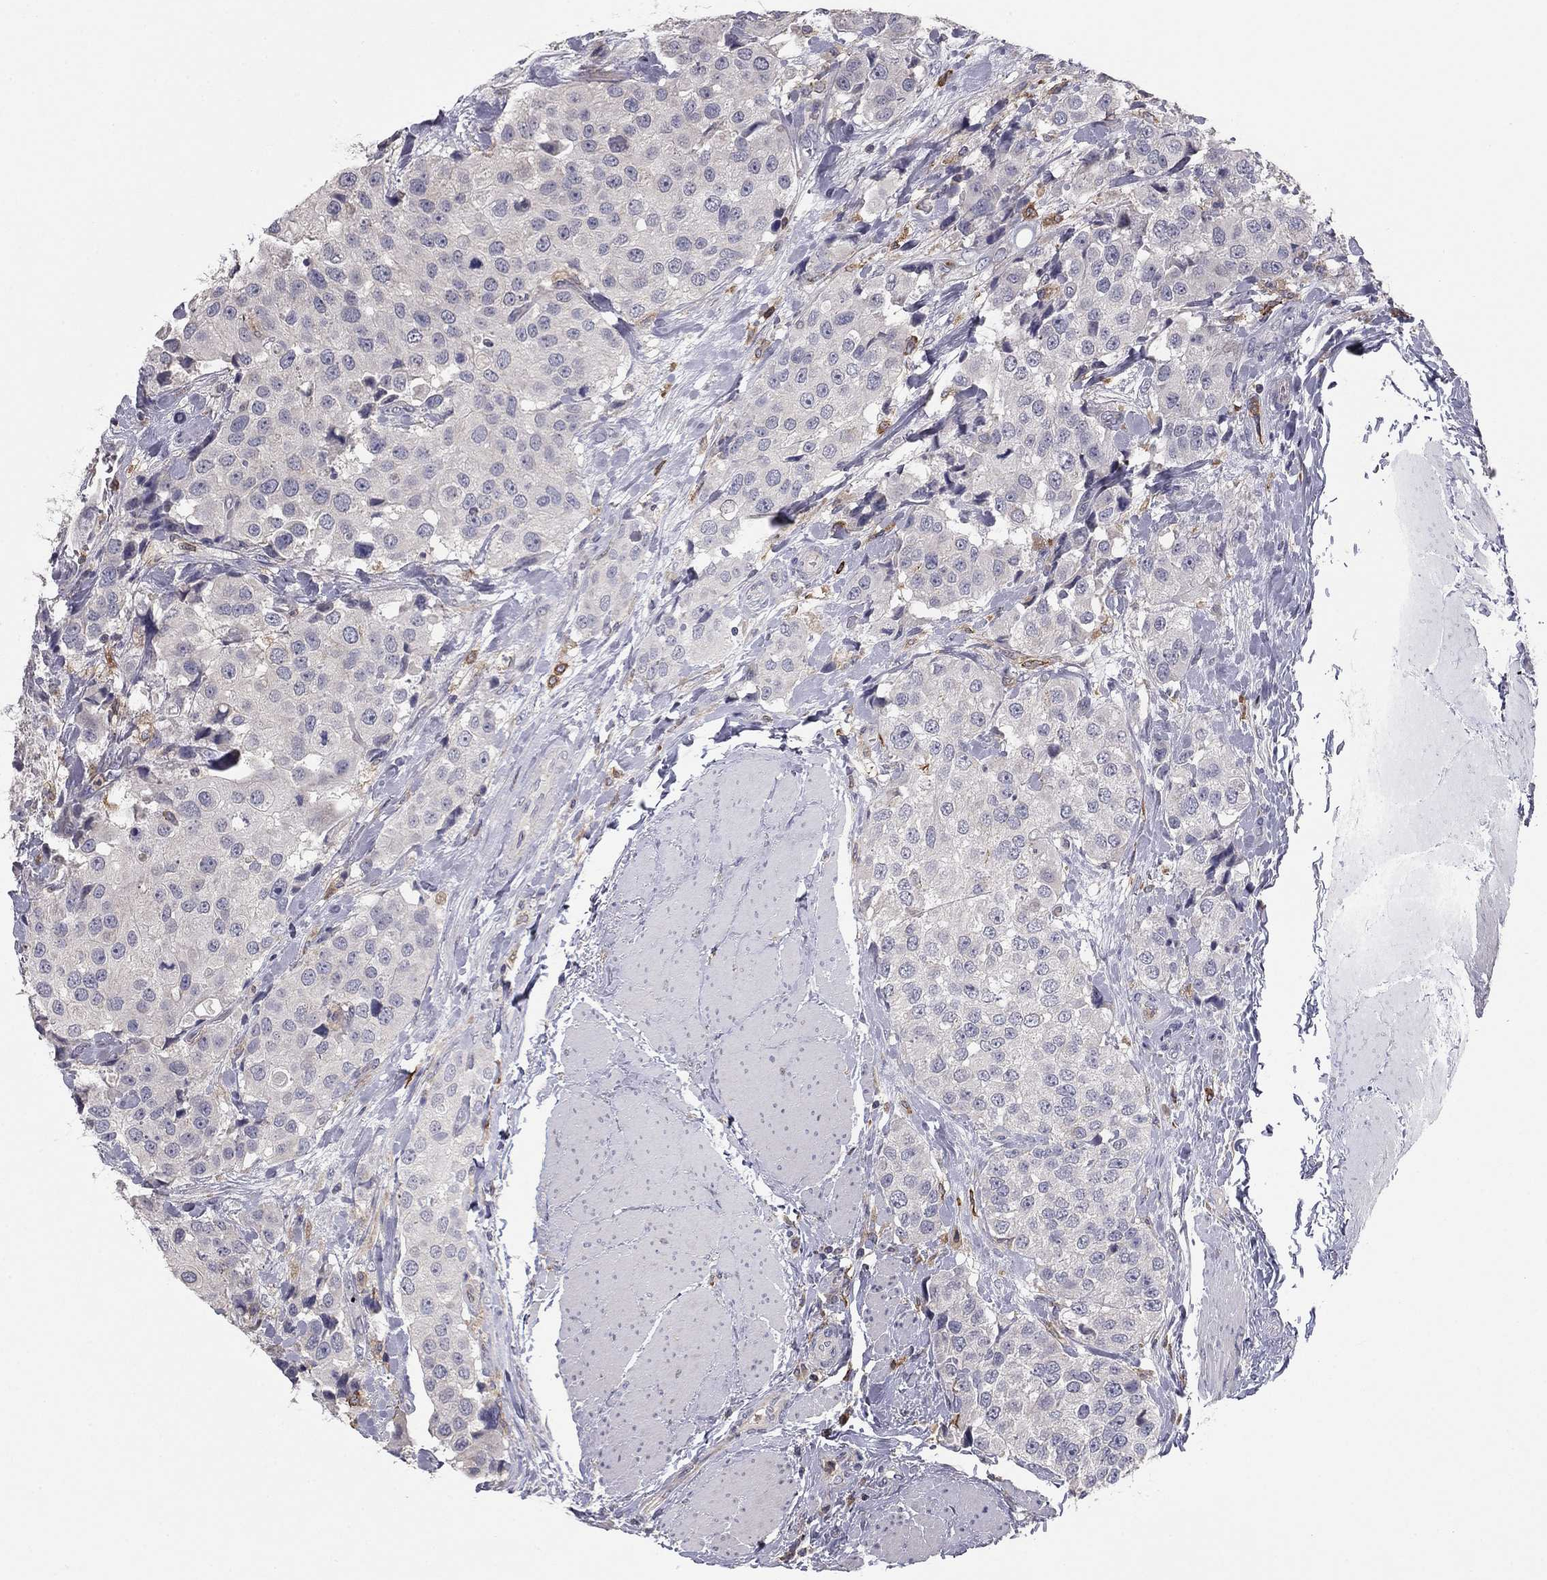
{"staining": {"intensity": "negative", "quantity": "none", "location": "none"}, "tissue": "urothelial cancer", "cell_type": "Tumor cells", "image_type": "cancer", "snomed": [{"axis": "morphology", "description": "Urothelial carcinoma, High grade"}, {"axis": "topography", "description": "Urinary bladder"}], "caption": "Immunohistochemistry image of human urothelial cancer stained for a protein (brown), which exhibits no positivity in tumor cells. (DAB immunohistochemistry (IHC) with hematoxylin counter stain).", "gene": "PLCB2", "patient": {"sex": "female", "age": 64}}